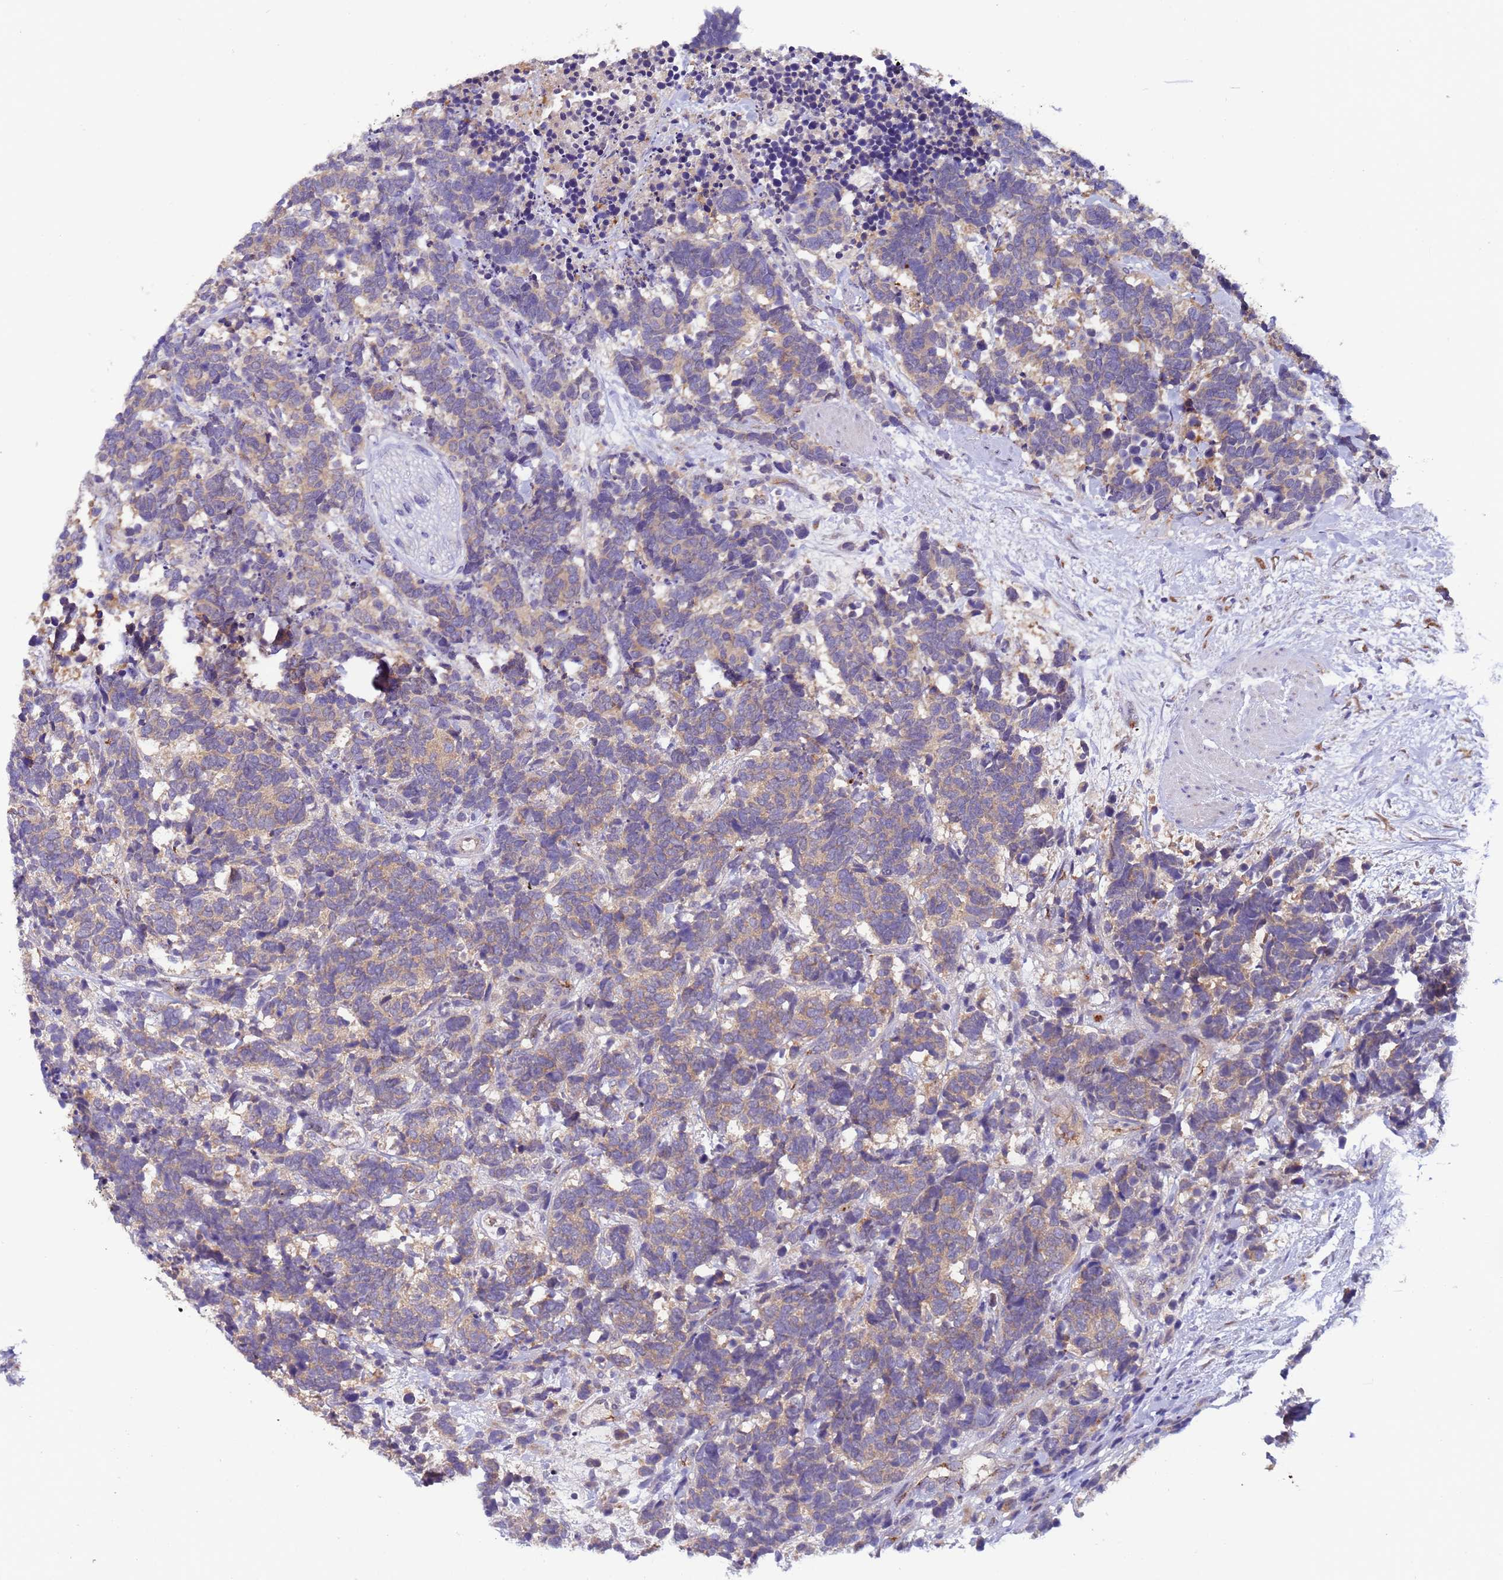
{"staining": {"intensity": "weak", "quantity": ">75%", "location": "cytoplasmic/membranous"}, "tissue": "carcinoid", "cell_type": "Tumor cells", "image_type": "cancer", "snomed": [{"axis": "morphology", "description": "Carcinoma, NOS"}, {"axis": "morphology", "description": "Carcinoid, malignant, NOS"}, {"axis": "topography", "description": "Prostate"}], "caption": "Weak cytoplasmic/membranous staining is present in about >75% of tumor cells in carcinoma.", "gene": "ZNF248", "patient": {"sex": "male", "age": 57}}